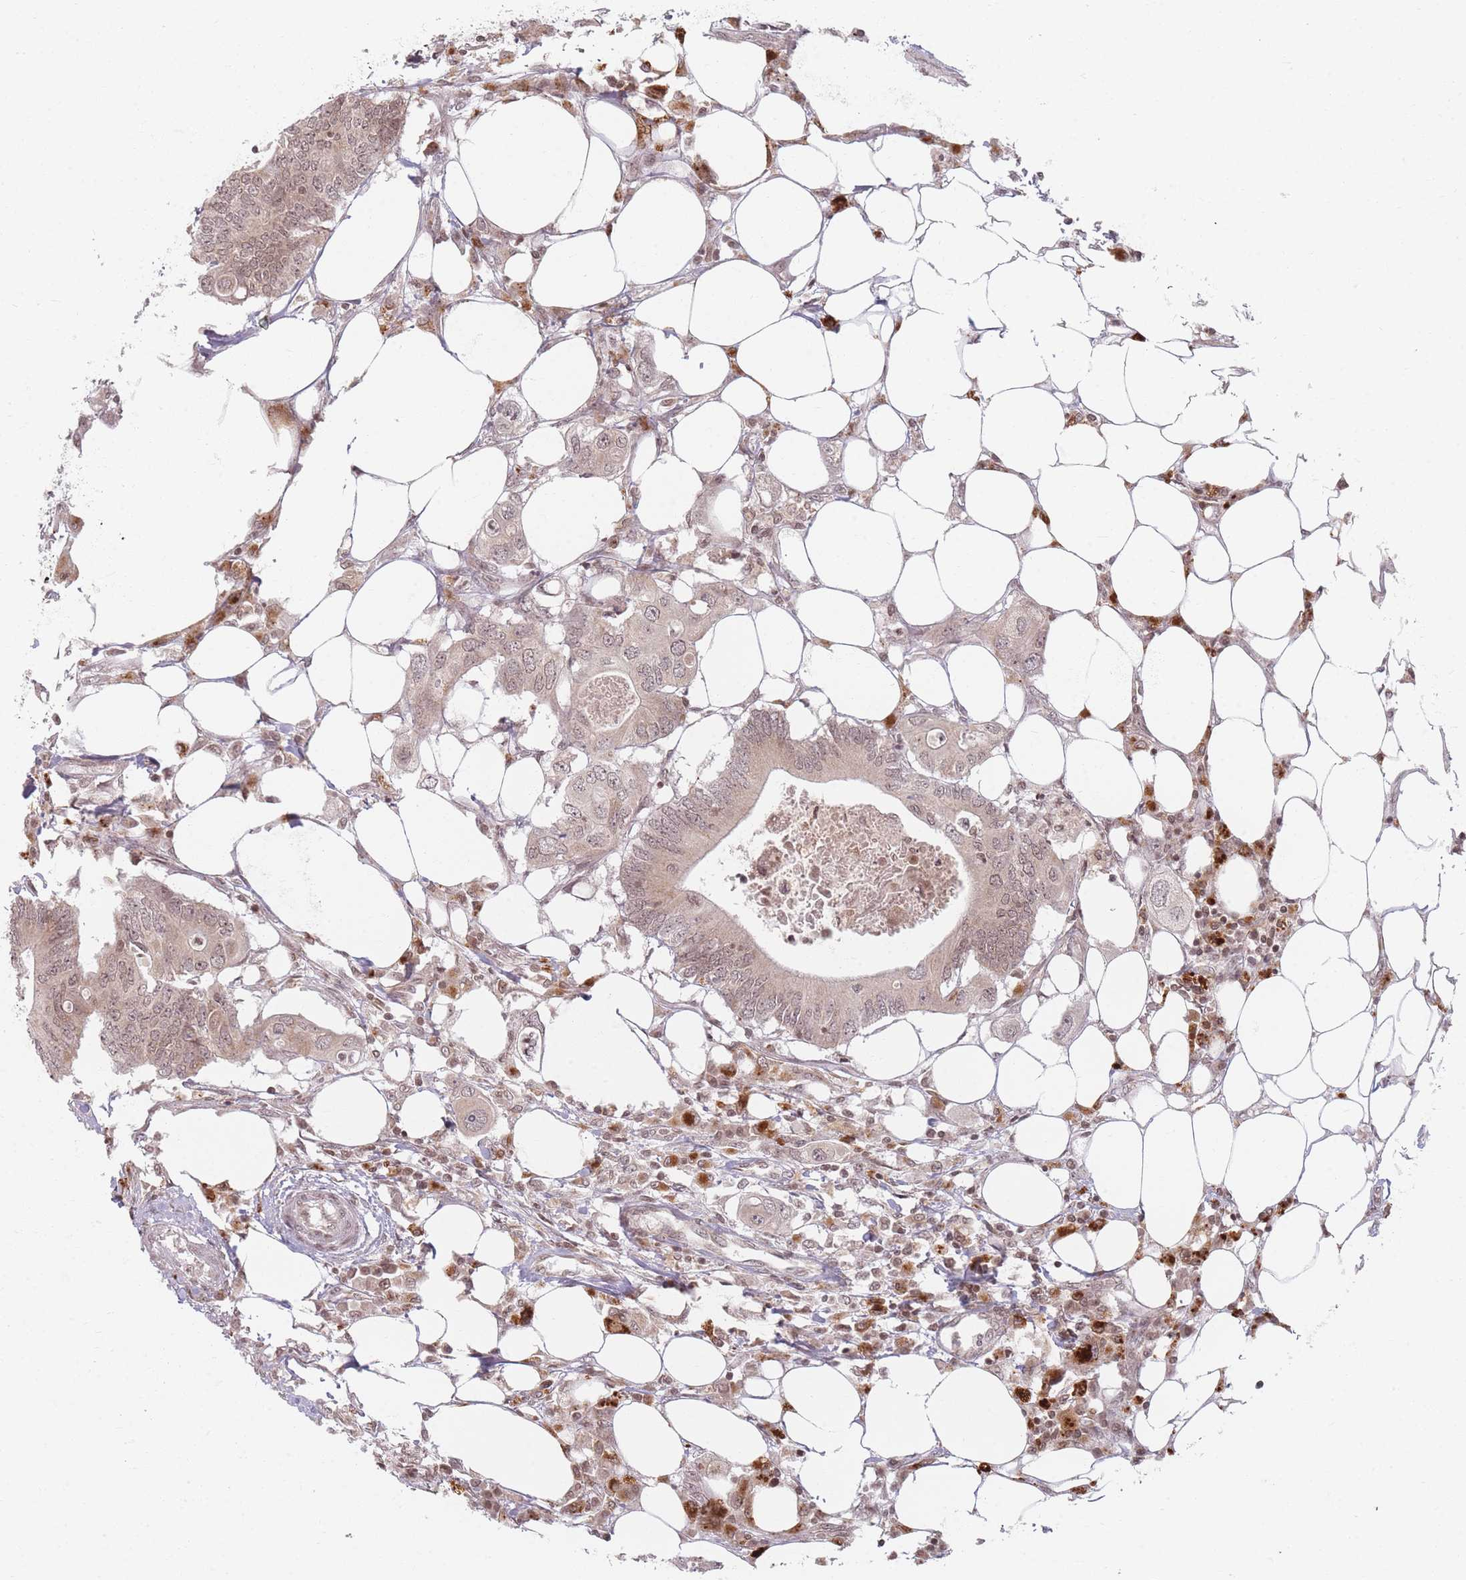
{"staining": {"intensity": "weak", "quantity": ">75%", "location": "nuclear"}, "tissue": "colorectal cancer", "cell_type": "Tumor cells", "image_type": "cancer", "snomed": [{"axis": "morphology", "description": "Adenocarcinoma, NOS"}, {"axis": "topography", "description": "Colon"}], "caption": "A photomicrograph of human adenocarcinoma (colorectal) stained for a protein reveals weak nuclear brown staining in tumor cells. The staining was performed using DAB, with brown indicating positive protein expression. Nuclei are stained blue with hematoxylin.", "gene": "SPATA45", "patient": {"sex": "male", "age": 71}}